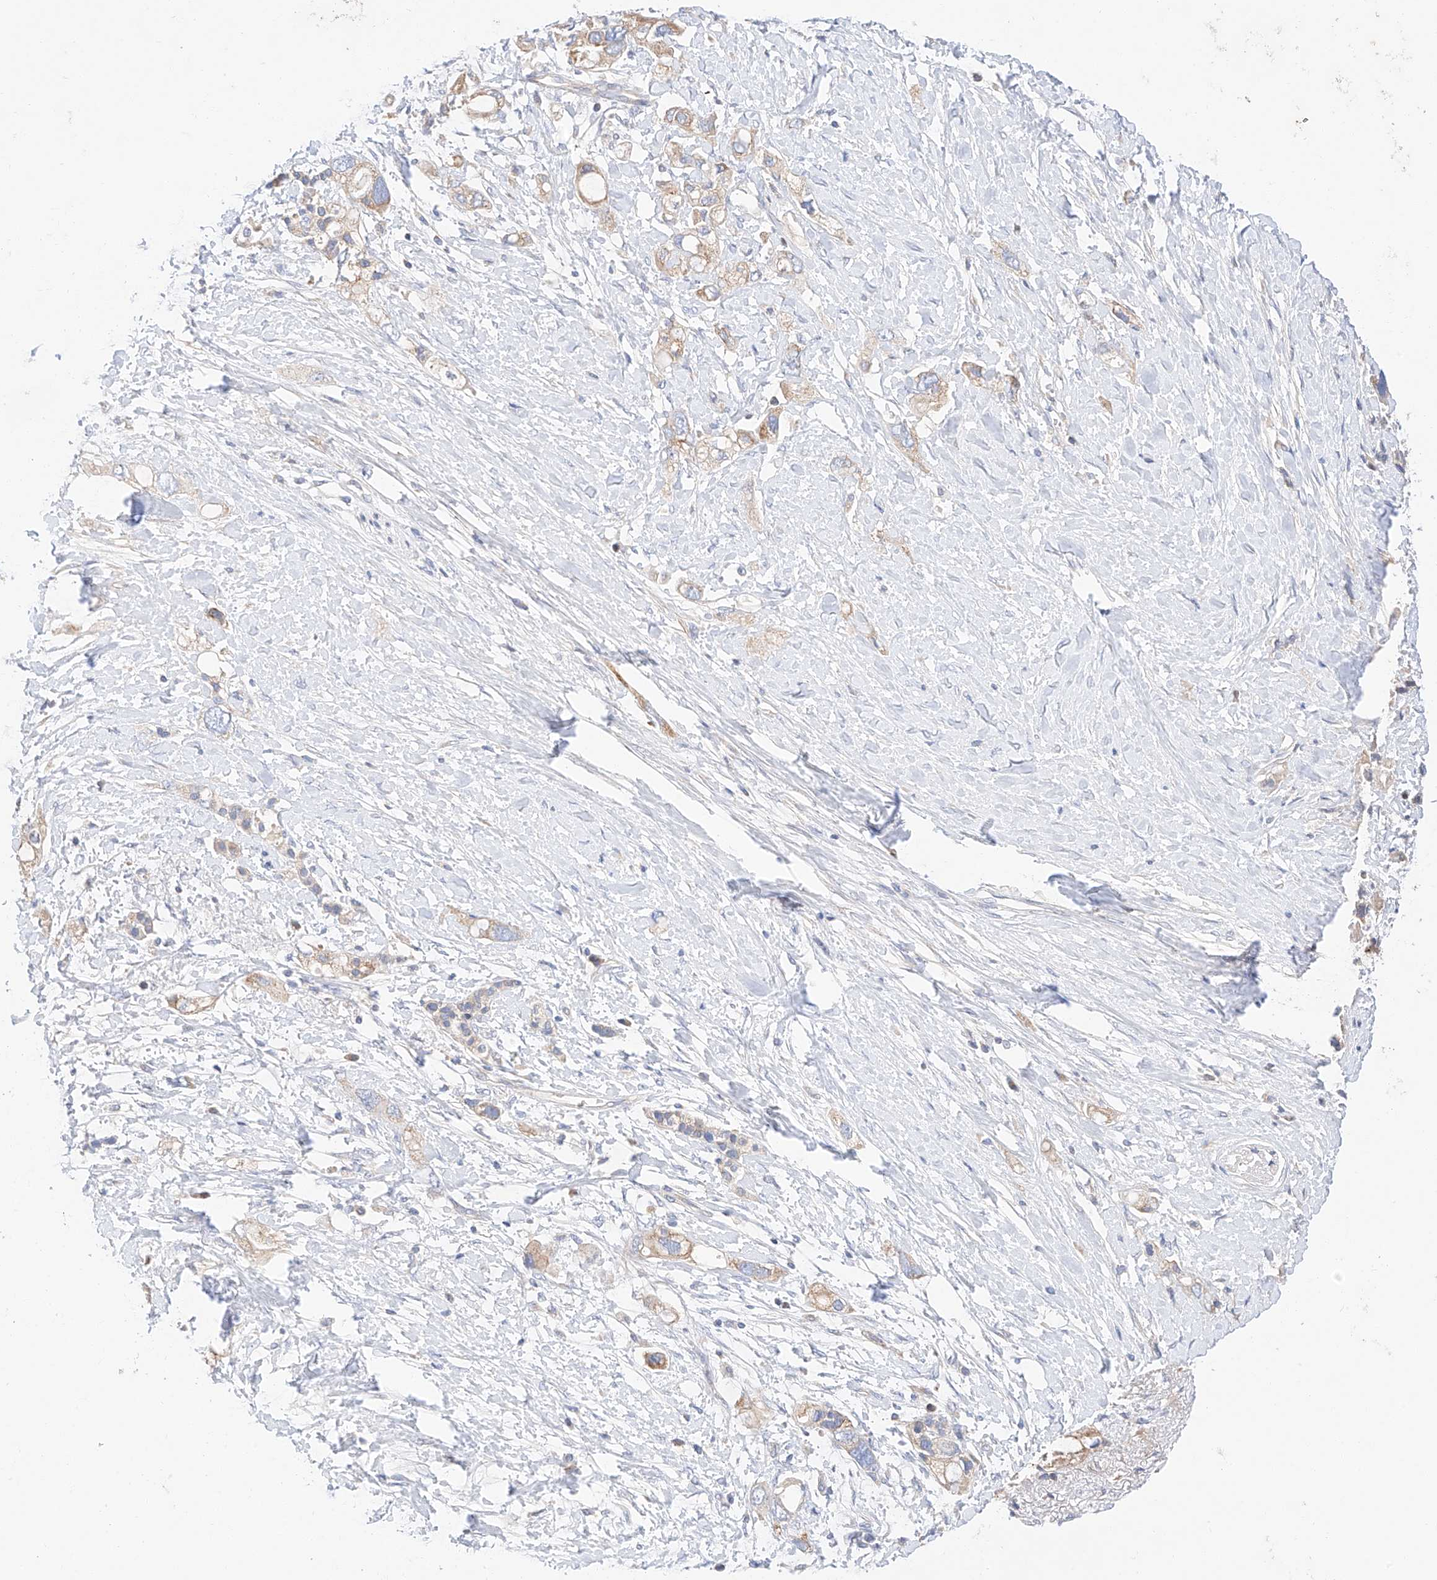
{"staining": {"intensity": "weak", "quantity": ">75%", "location": "cytoplasmic/membranous"}, "tissue": "pancreatic cancer", "cell_type": "Tumor cells", "image_type": "cancer", "snomed": [{"axis": "morphology", "description": "Adenocarcinoma, NOS"}, {"axis": "topography", "description": "Pancreas"}], "caption": "This histopathology image displays IHC staining of adenocarcinoma (pancreatic), with low weak cytoplasmic/membranous positivity in approximately >75% of tumor cells.", "gene": "C6orf118", "patient": {"sex": "female", "age": 56}}